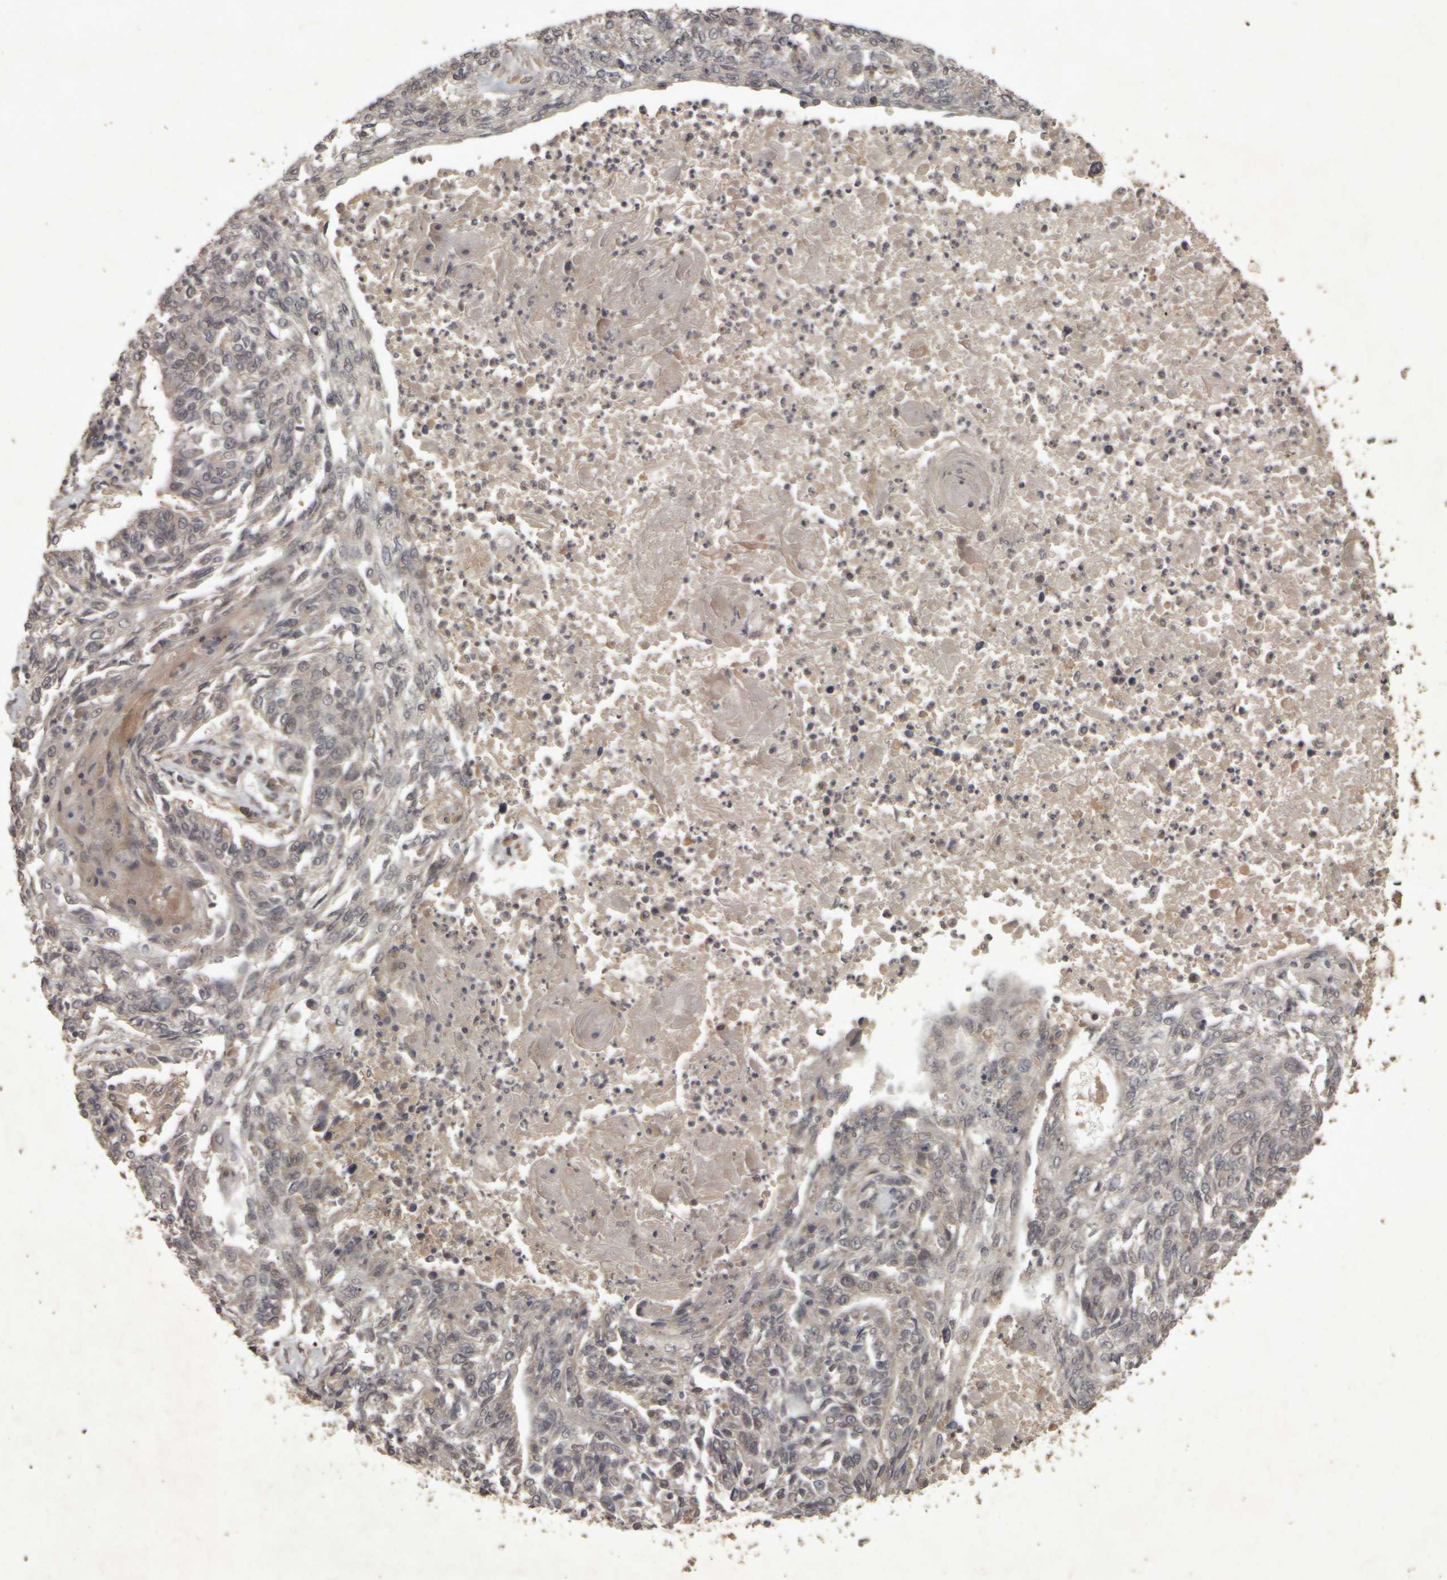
{"staining": {"intensity": "negative", "quantity": "none", "location": "none"}, "tissue": "lung cancer", "cell_type": "Tumor cells", "image_type": "cancer", "snomed": [{"axis": "morphology", "description": "Normal tissue, NOS"}, {"axis": "morphology", "description": "Squamous cell carcinoma, NOS"}, {"axis": "topography", "description": "Cartilage tissue"}, {"axis": "topography", "description": "Bronchus"}, {"axis": "topography", "description": "Lung"}], "caption": "High magnification brightfield microscopy of lung cancer (squamous cell carcinoma) stained with DAB (3,3'-diaminobenzidine) (brown) and counterstained with hematoxylin (blue): tumor cells show no significant staining. (Brightfield microscopy of DAB IHC at high magnification).", "gene": "ACO1", "patient": {"sex": "female", "age": 49}}